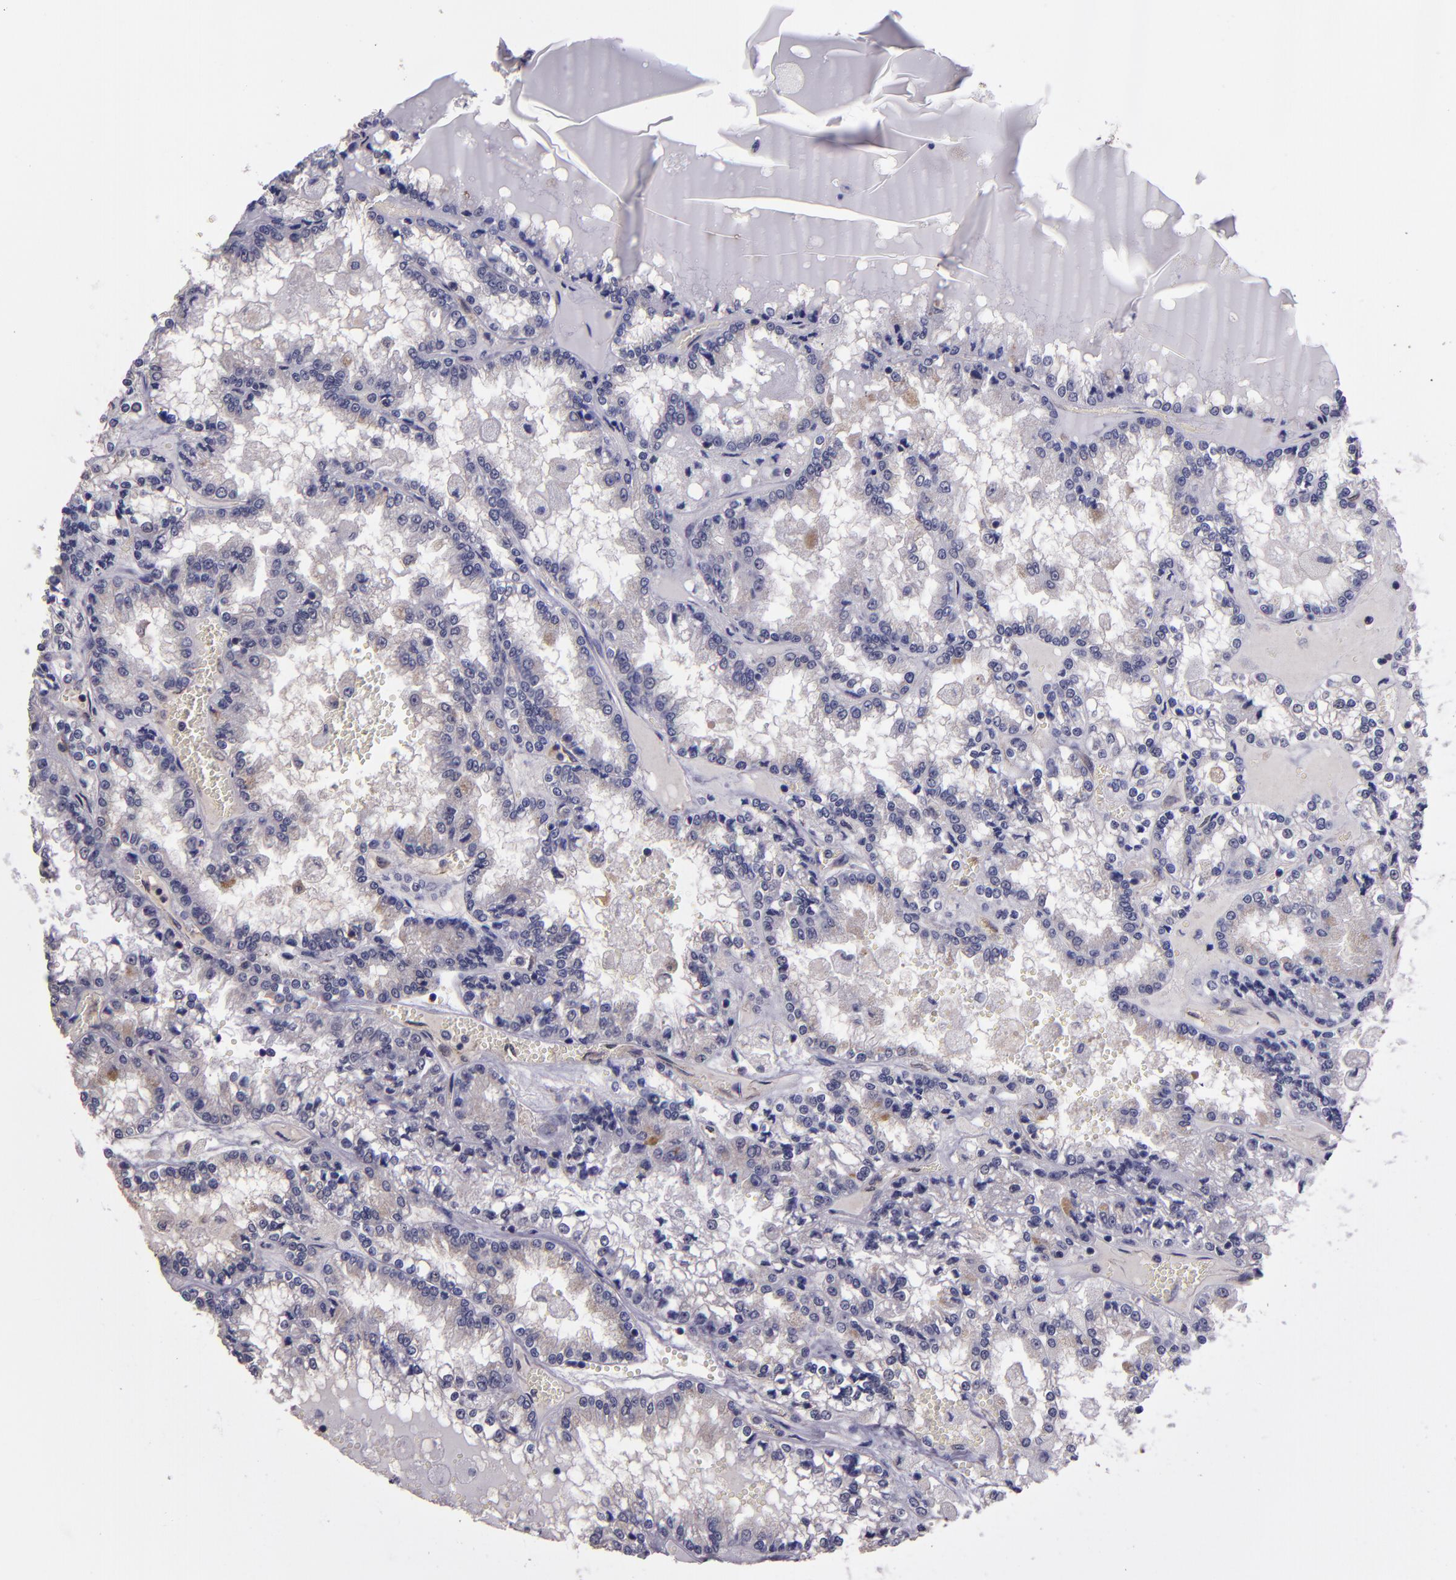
{"staining": {"intensity": "negative", "quantity": "none", "location": "none"}, "tissue": "renal cancer", "cell_type": "Tumor cells", "image_type": "cancer", "snomed": [{"axis": "morphology", "description": "Adenocarcinoma, NOS"}, {"axis": "topography", "description": "Kidney"}], "caption": "A photomicrograph of human renal adenocarcinoma is negative for staining in tumor cells.", "gene": "CEBPE", "patient": {"sex": "female", "age": 56}}